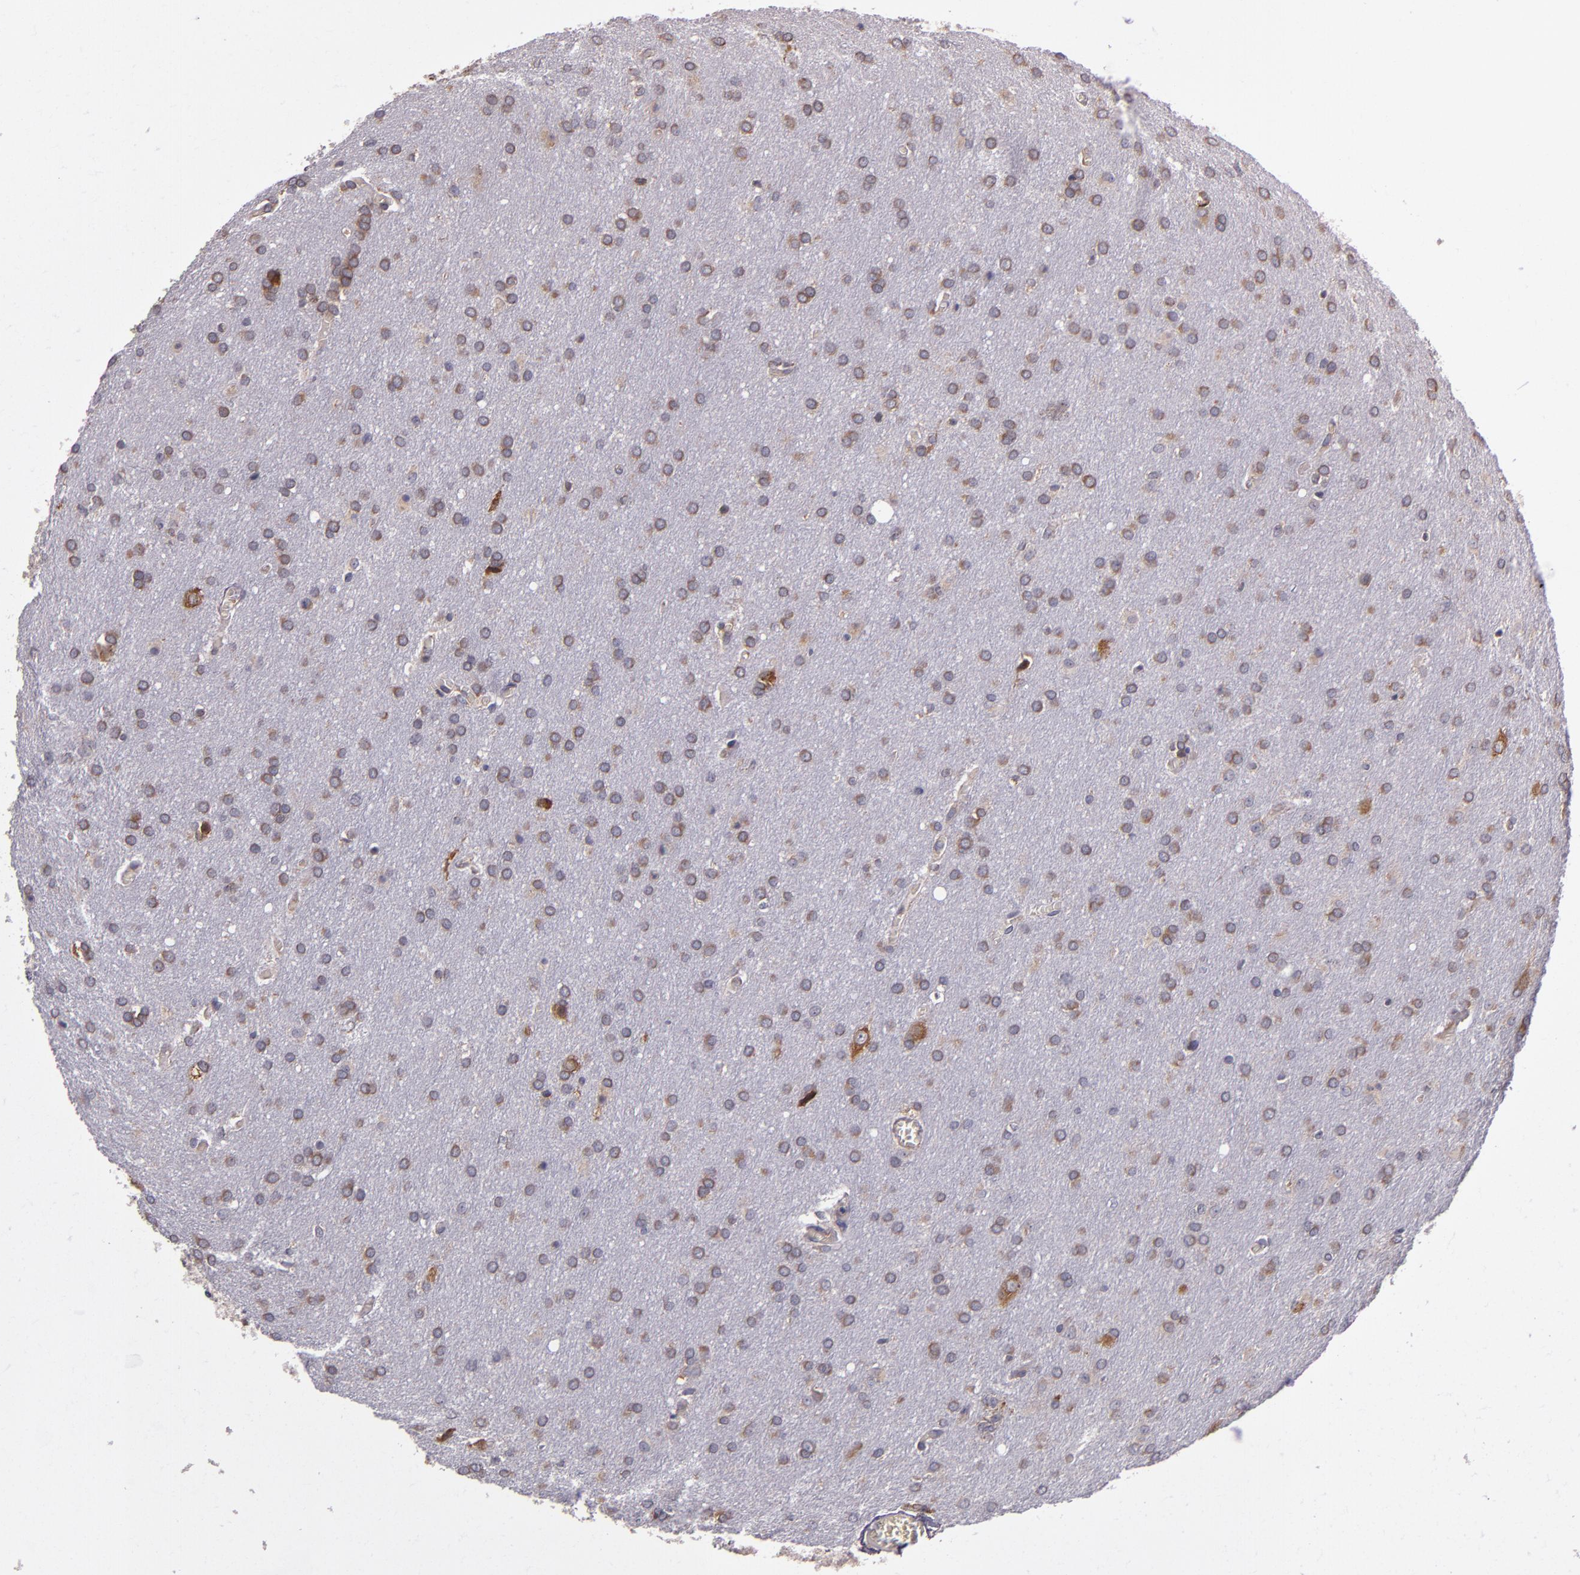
{"staining": {"intensity": "moderate", "quantity": ">75%", "location": "cytoplasmic/membranous"}, "tissue": "glioma", "cell_type": "Tumor cells", "image_type": "cancer", "snomed": [{"axis": "morphology", "description": "Glioma, malignant, Low grade"}, {"axis": "topography", "description": "Brain"}], "caption": "Glioma stained for a protein shows moderate cytoplasmic/membranous positivity in tumor cells.", "gene": "EIF4ENIF1", "patient": {"sex": "female", "age": 32}}